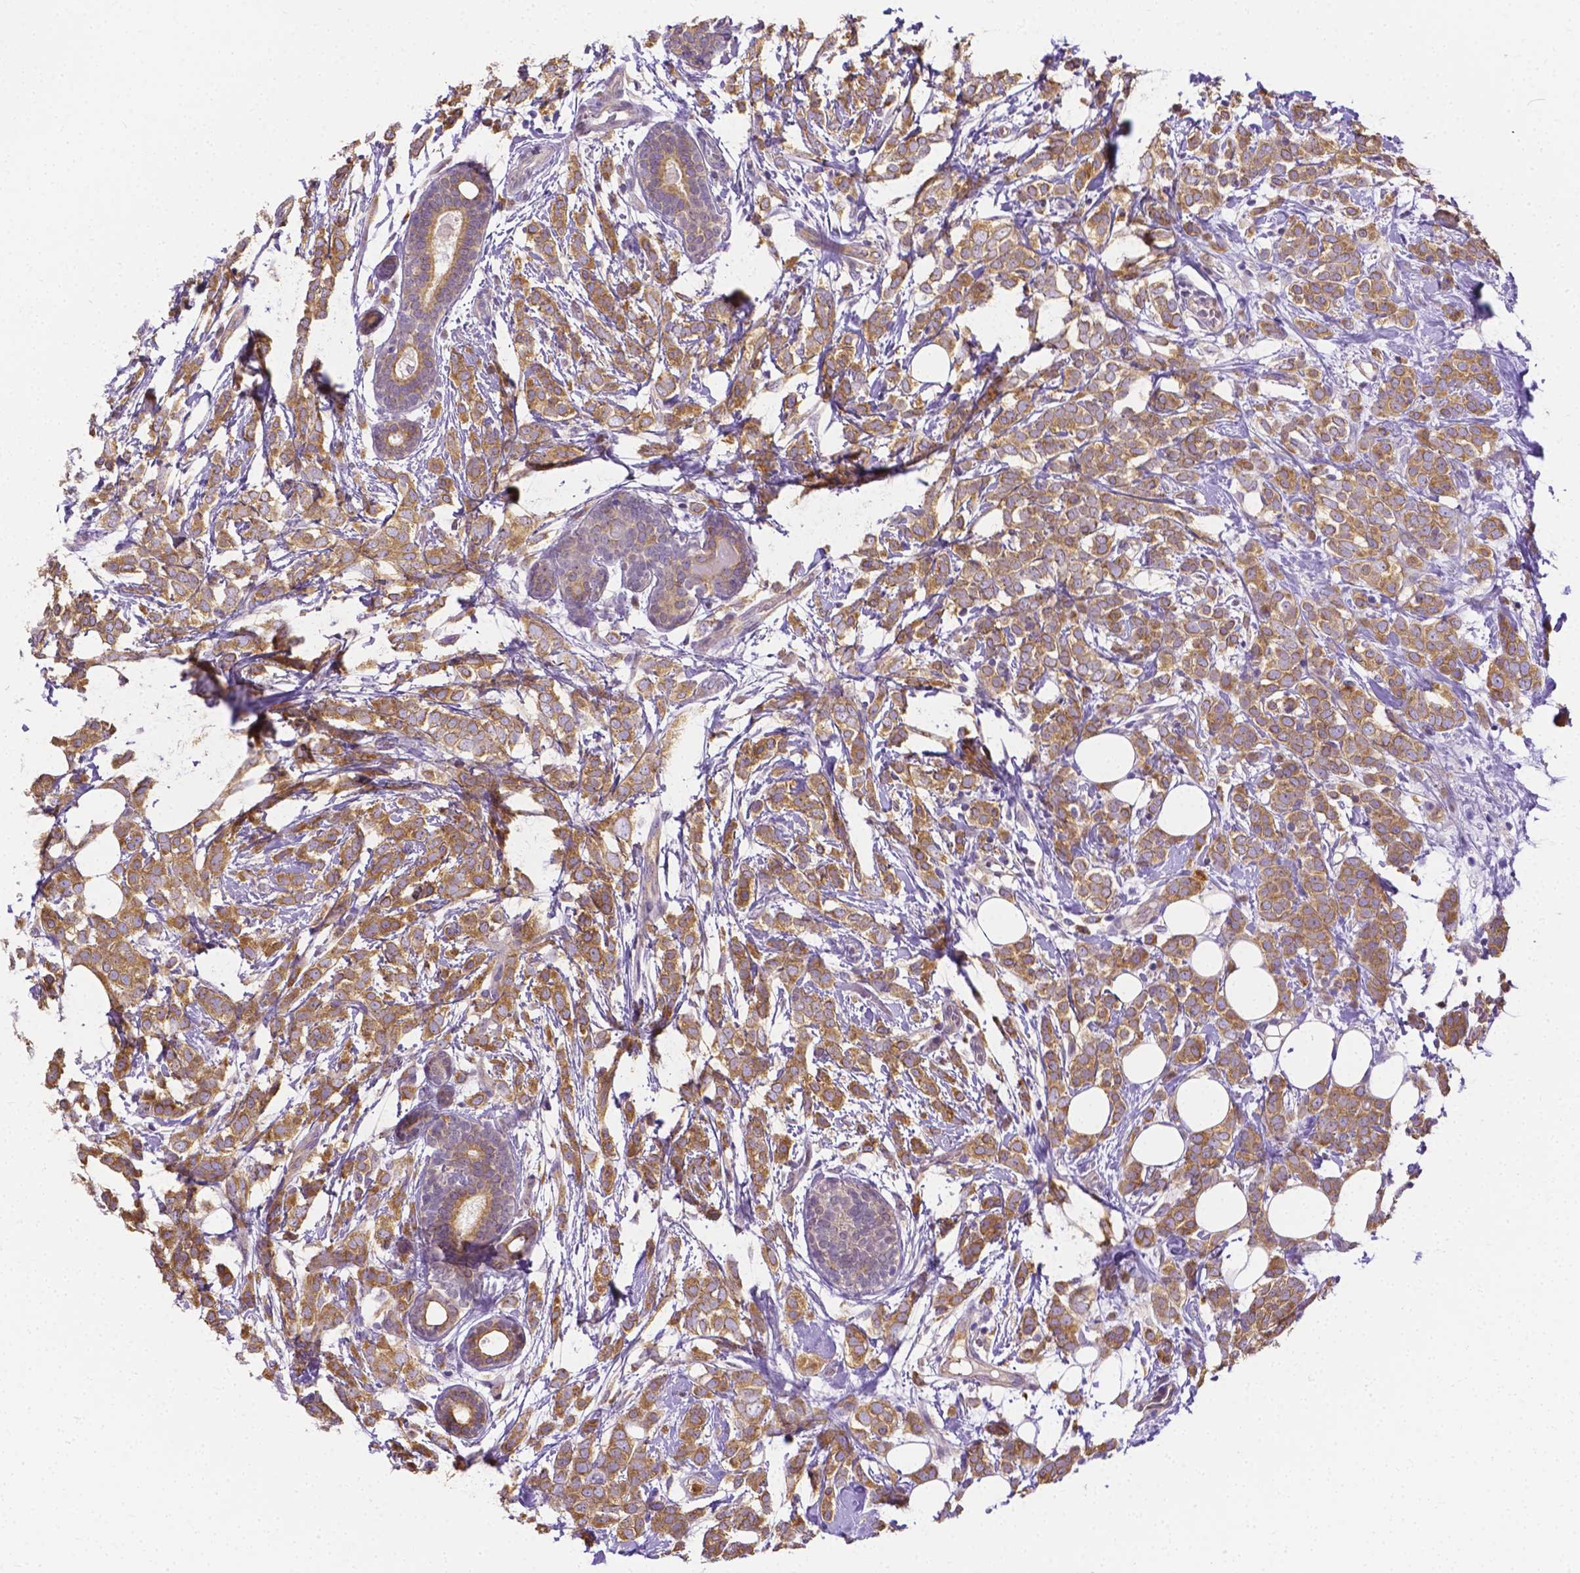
{"staining": {"intensity": "moderate", "quantity": ">75%", "location": "cytoplasmic/membranous"}, "tissue": "breast cancer", "cell_type": "Tumor cells", "image_type": "cancer", "snomed": [{"axis": "morphology", "description": "Lobular carcinoma"}, {"axis": "topography", "description": "Breast"}], "caption": "Protein expression analysis of human breast cancer reveals moderate cytoplasmic/membranous expression in about >75% of tumor cells. The staining was performed using DAB (3,3'-diaminobenzidine), with brown indicating positive protein expression. Nuclei are stained blue with hematoxylin.", "gene": "ZNRD2", "patient": {"sex": "female", "age": 49}}